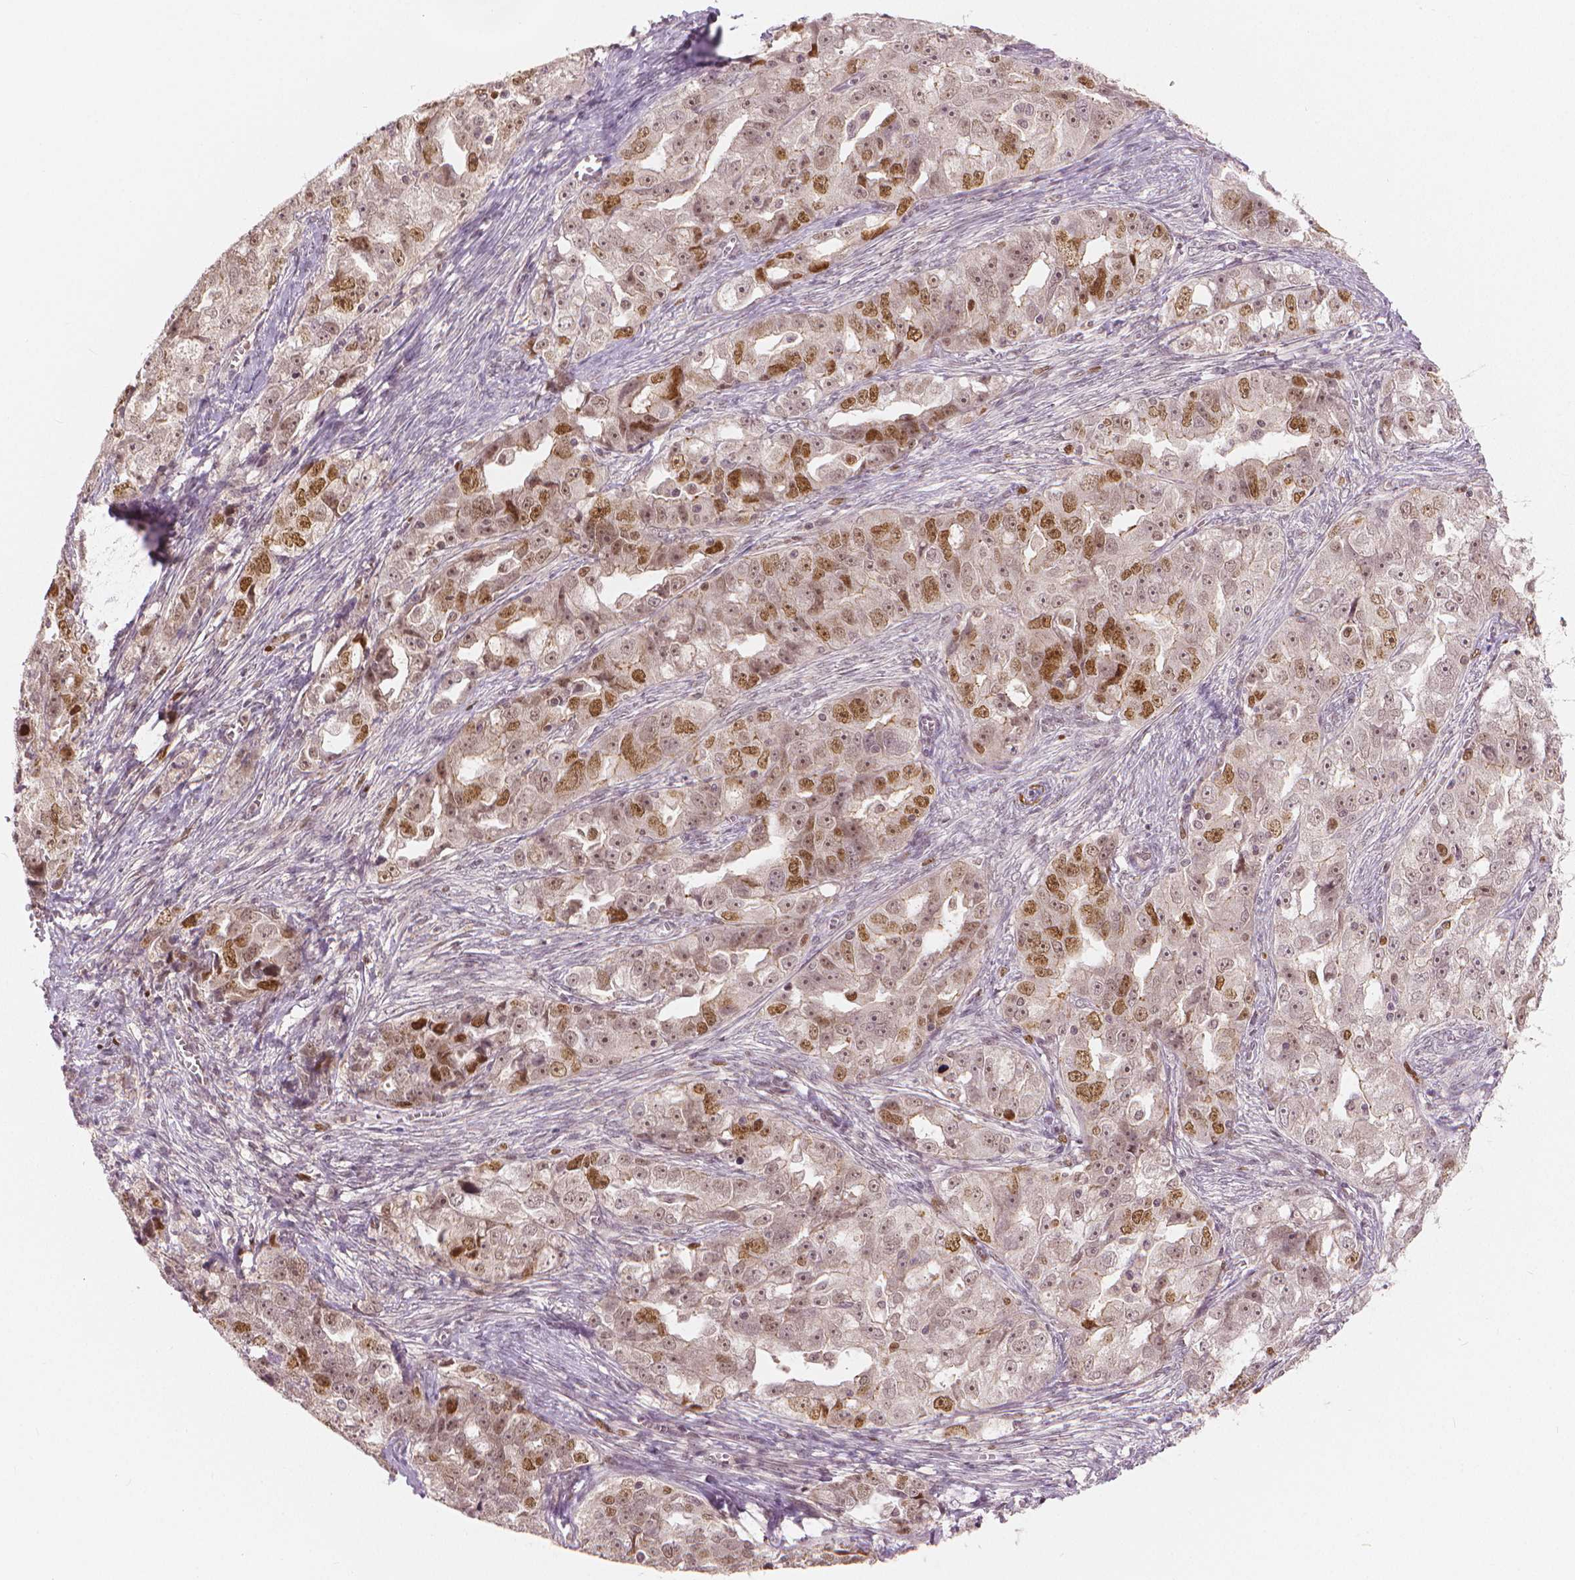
{"staining": {"intensity": "moderate", "quantity": "25%-75%", "location": "nuclear"}, "tissue": "ovarian cancer", "cell_type": "Tumor cells", "image_type": "cancer", "snomed": [{"axis": "morphology", "description": "Cystadenocarcinoma, serous, NOS"}, {"axis": "topography", "description": "Ovary"}], "caption": "Human ovarian serous cystadenocarcinoma stained for a protein (brown) displays moderate nuclear positive positivity in about 25%-75% of tumor cells.", "gene": "NSD2", "patient": {"sex": "female", "age": 51}}